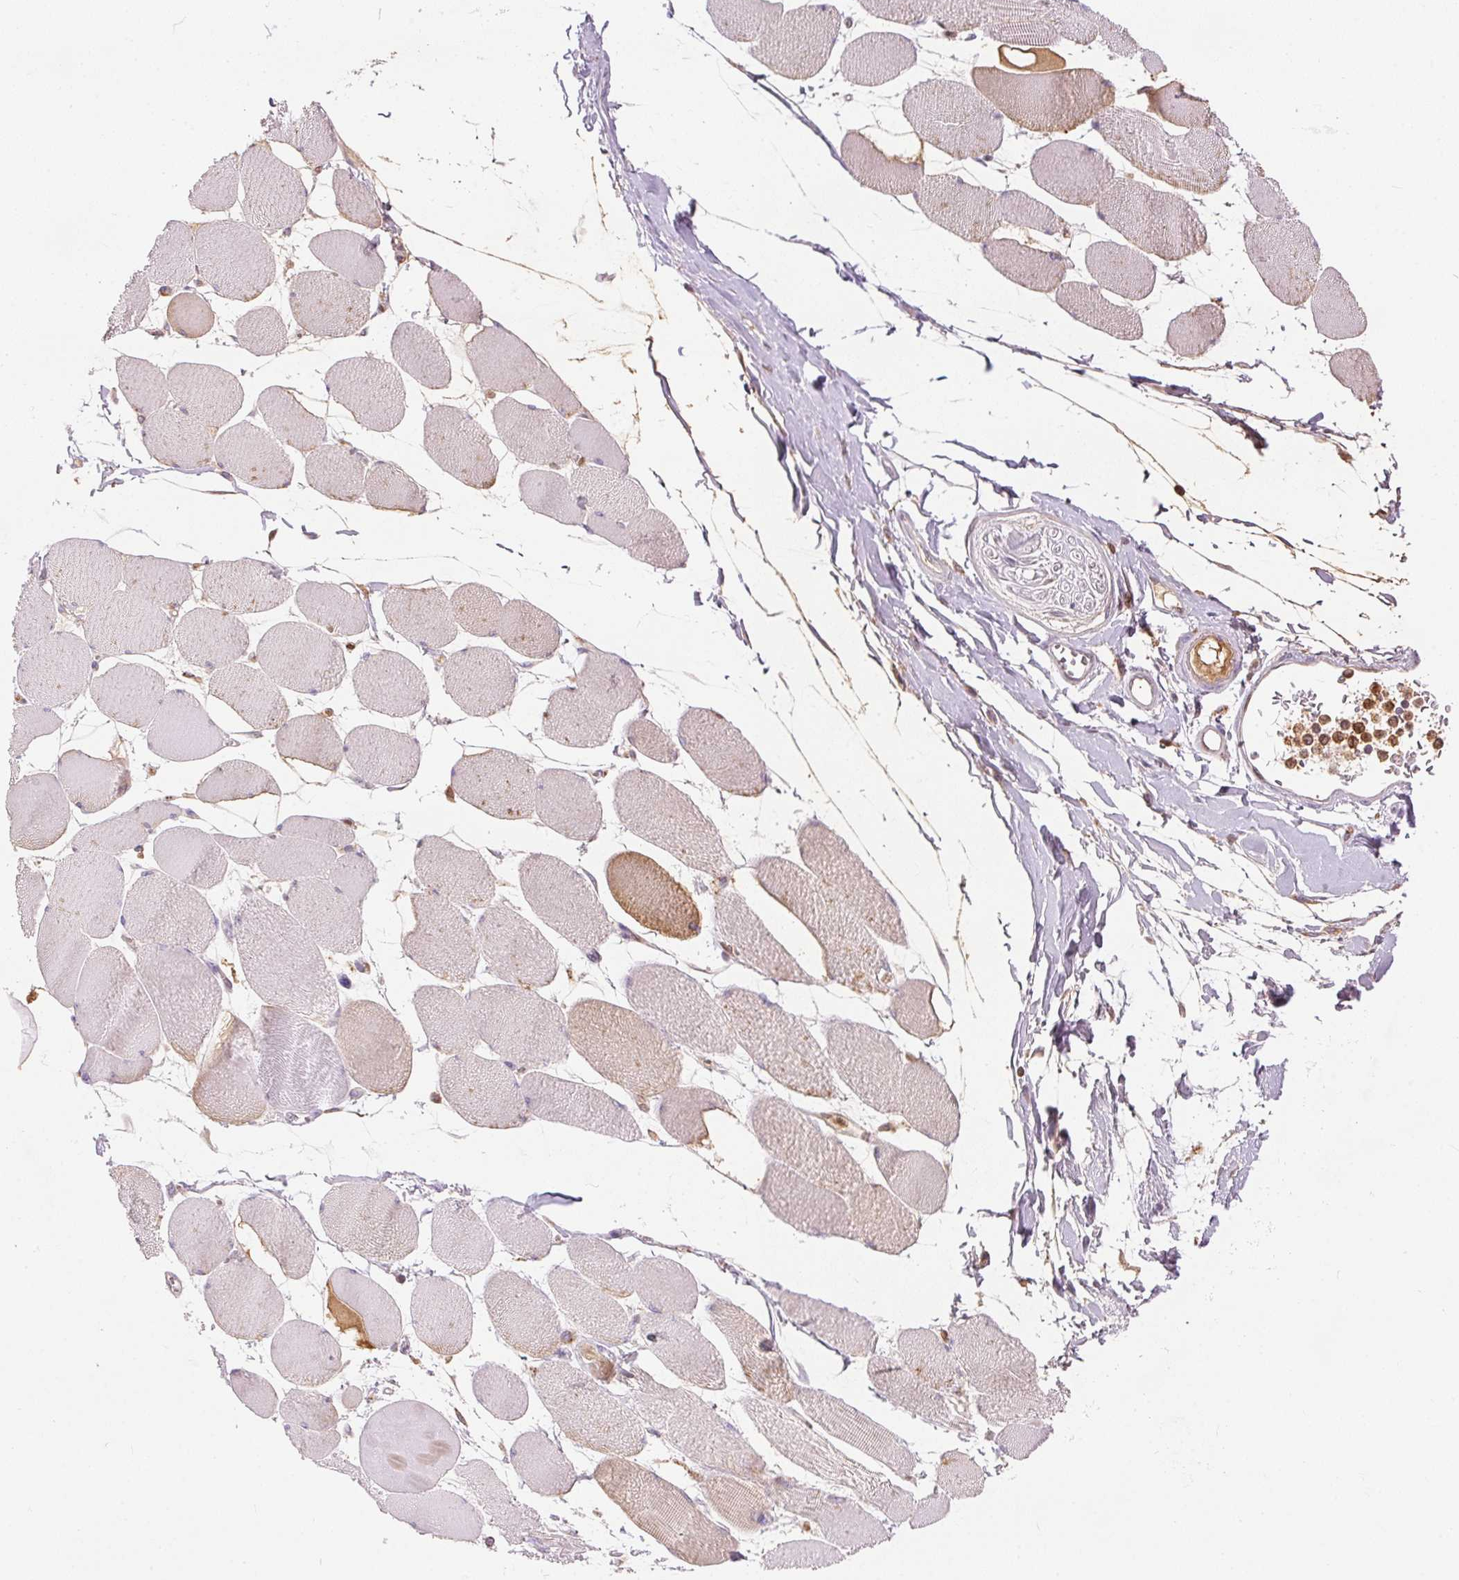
{"staining": {"intensity": "negative", "quantity": "none", "location": "none"}, "tissue": "skeletal muscle", "cell_type": "Myocytes", "image_type": "normal", "snomed": [{"axis": "morphology", "description": "Normal tissue, NOS"}, {"axis": "topography", "description": "Skeletal muscle"}], "caption": "There is no significant positivity in myocytes of skeletal muscle. The staining was performed using DAB to visualize the protein expression in brown, while the nuclei were stained in blue with hematoxylin (Magnification: 20x).", "gene": "ORM1", "patient": {"sex": "female", "age": 75}}